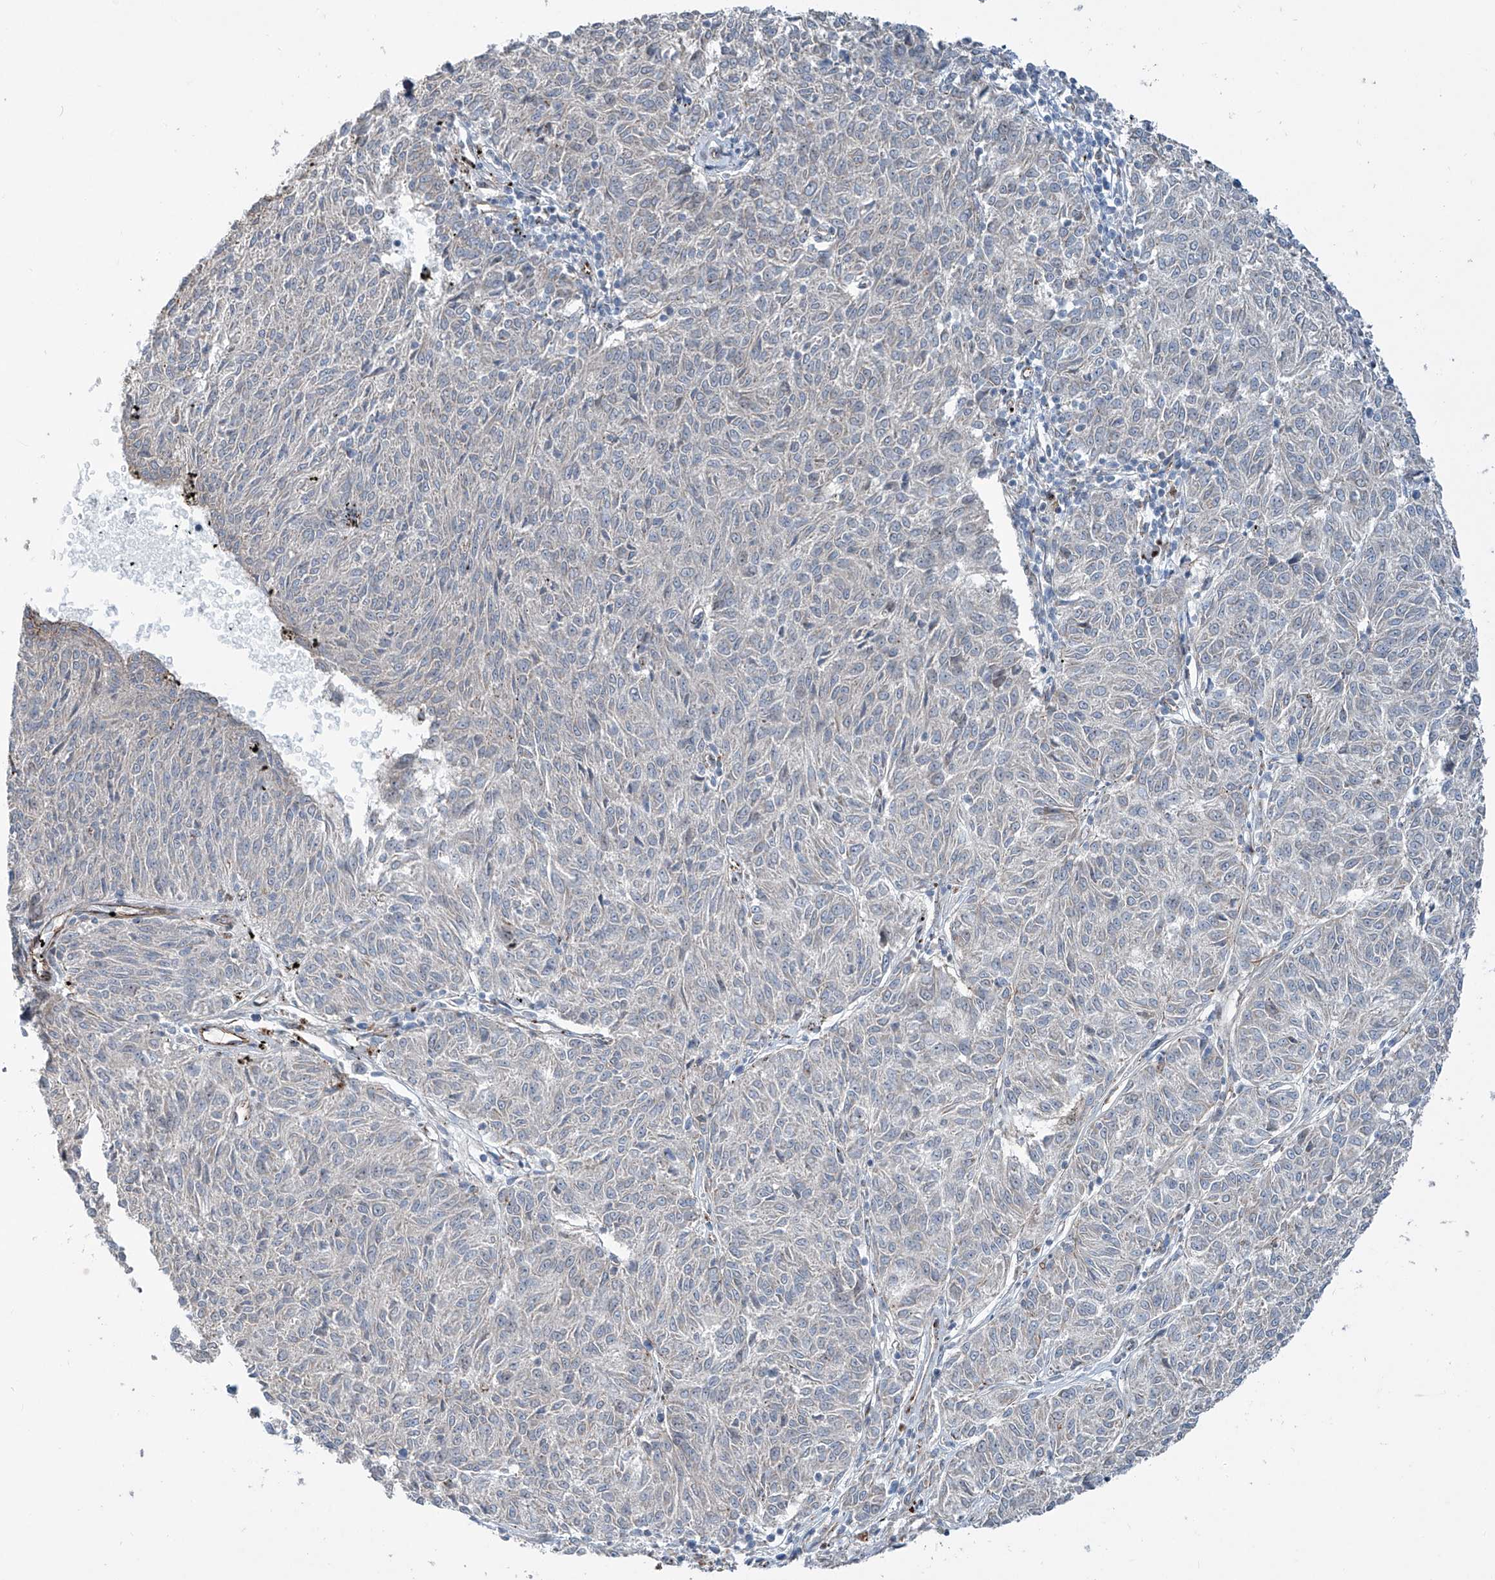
{"staining": {"intensity": "negative", "quantity": "none", "location": "none"}, "tissue": "melanoma", "cell_type": "Tumor cells", "image_type": "cancer", "snomed": [{"axis": "morphology", "description": "Malignant melanoma, NOS"}, {"axis": "topography", "description": "Skin"}], "caption": "DAB (3,3'-diaminobenzidine) immunohistochemical staining of malignant melanoma exhibits no significant expression in tumor cells.", "gene": "CDH5", "patient": {"sex": "female", "age": 72}}